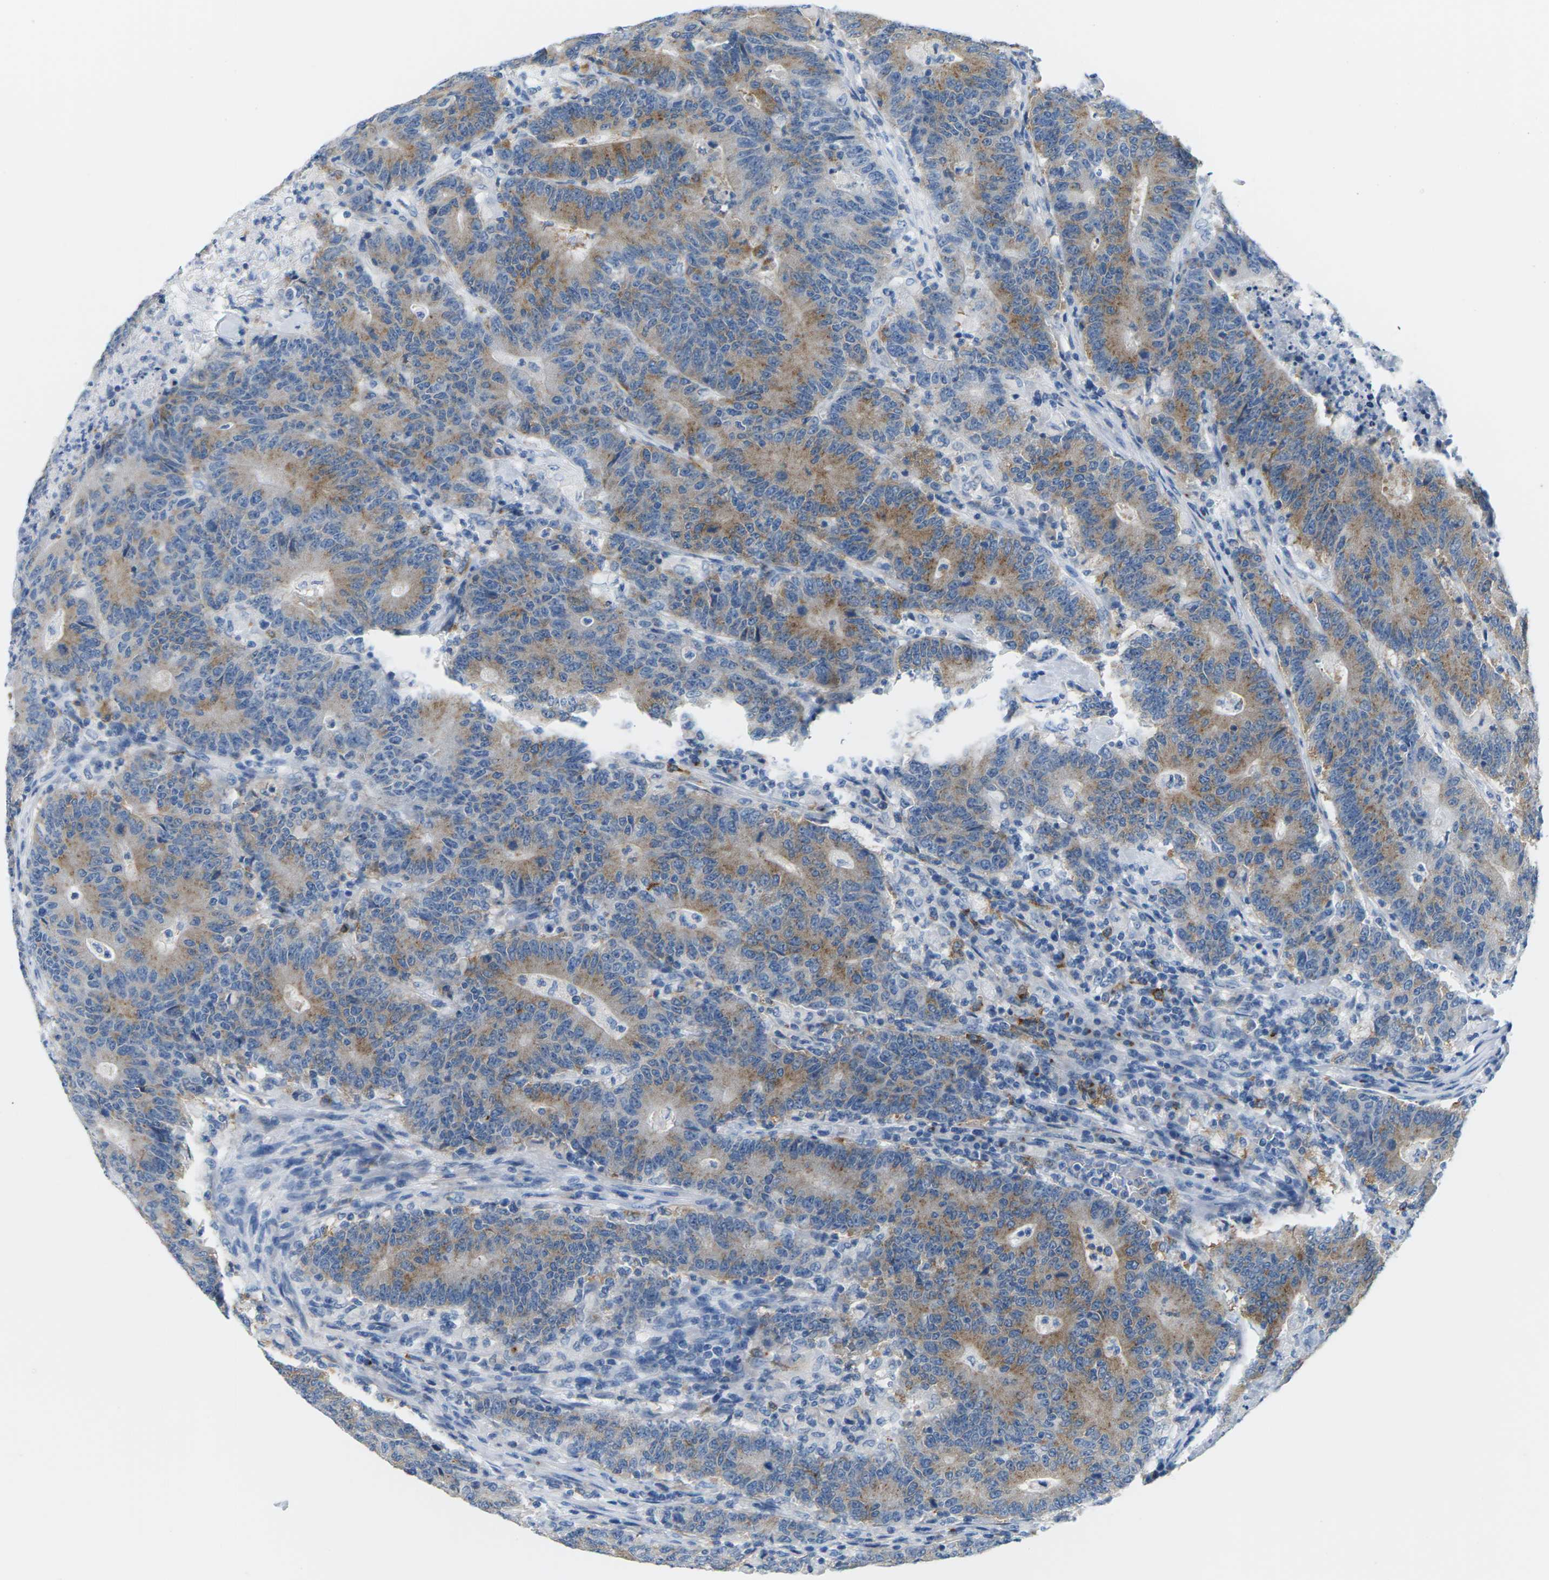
{"staining": {"intensity": "moderate", "quantity": "25%-75%", "location": "cytoplasmic/membranous"}, "tissue": "colorectal cancer", "cell_type": "Tumor cells", "image_type": "cancer", "snomed": [{"axis": "morphology", "description": "Normal tissue, NOS"}, {"axis": "morphology", "description": "Adenocarcinoma, NOS"}, {"axis": "topography", "description": "Colon"}], "caption": "A medium amount of moderate cytoplasmic/membranous staining is seen in approximately 25%-75% of tumor cells in colorectal cancer tissue.", "gene": "SYNGR2", "patient": {"sex": "female", "age": 75}}